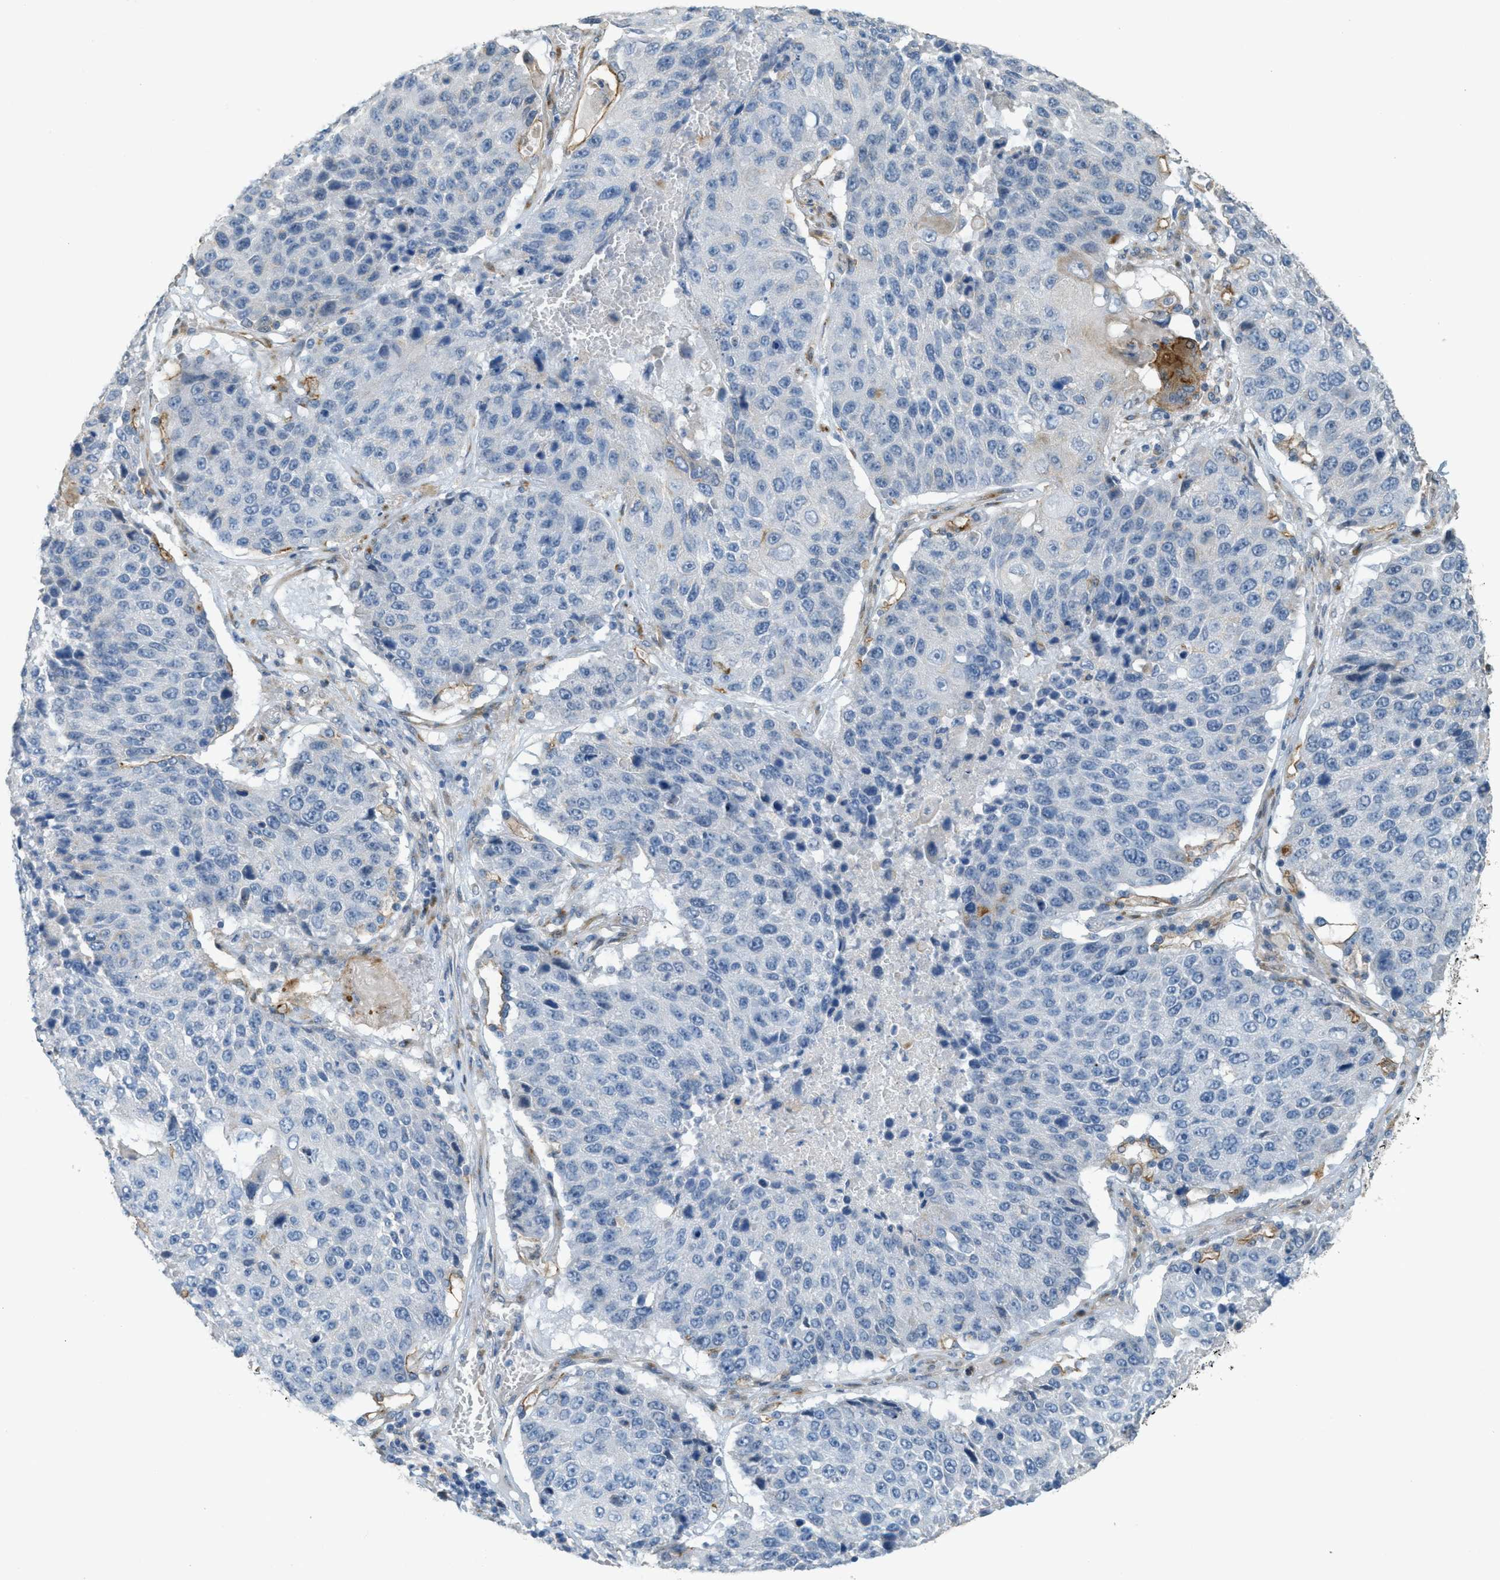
{"staining": {"intensity": "negative", "quantity": "none", "location": "none"}, "tissue": "lung cancer", "cell_type": "Tumor cells", "image_type": "cancer", "snomed": [{"axis": "morphology", "description": "Squamous cell carcinoma, NOS"}, {"axis": "topography", "description": "Lung"}], "caption": "Tumor cells show no significant protein positivity in squamous cell carcinoma (lung).", "gene": "ADCY5", "patient": {"sex": "male", "age": 61}}